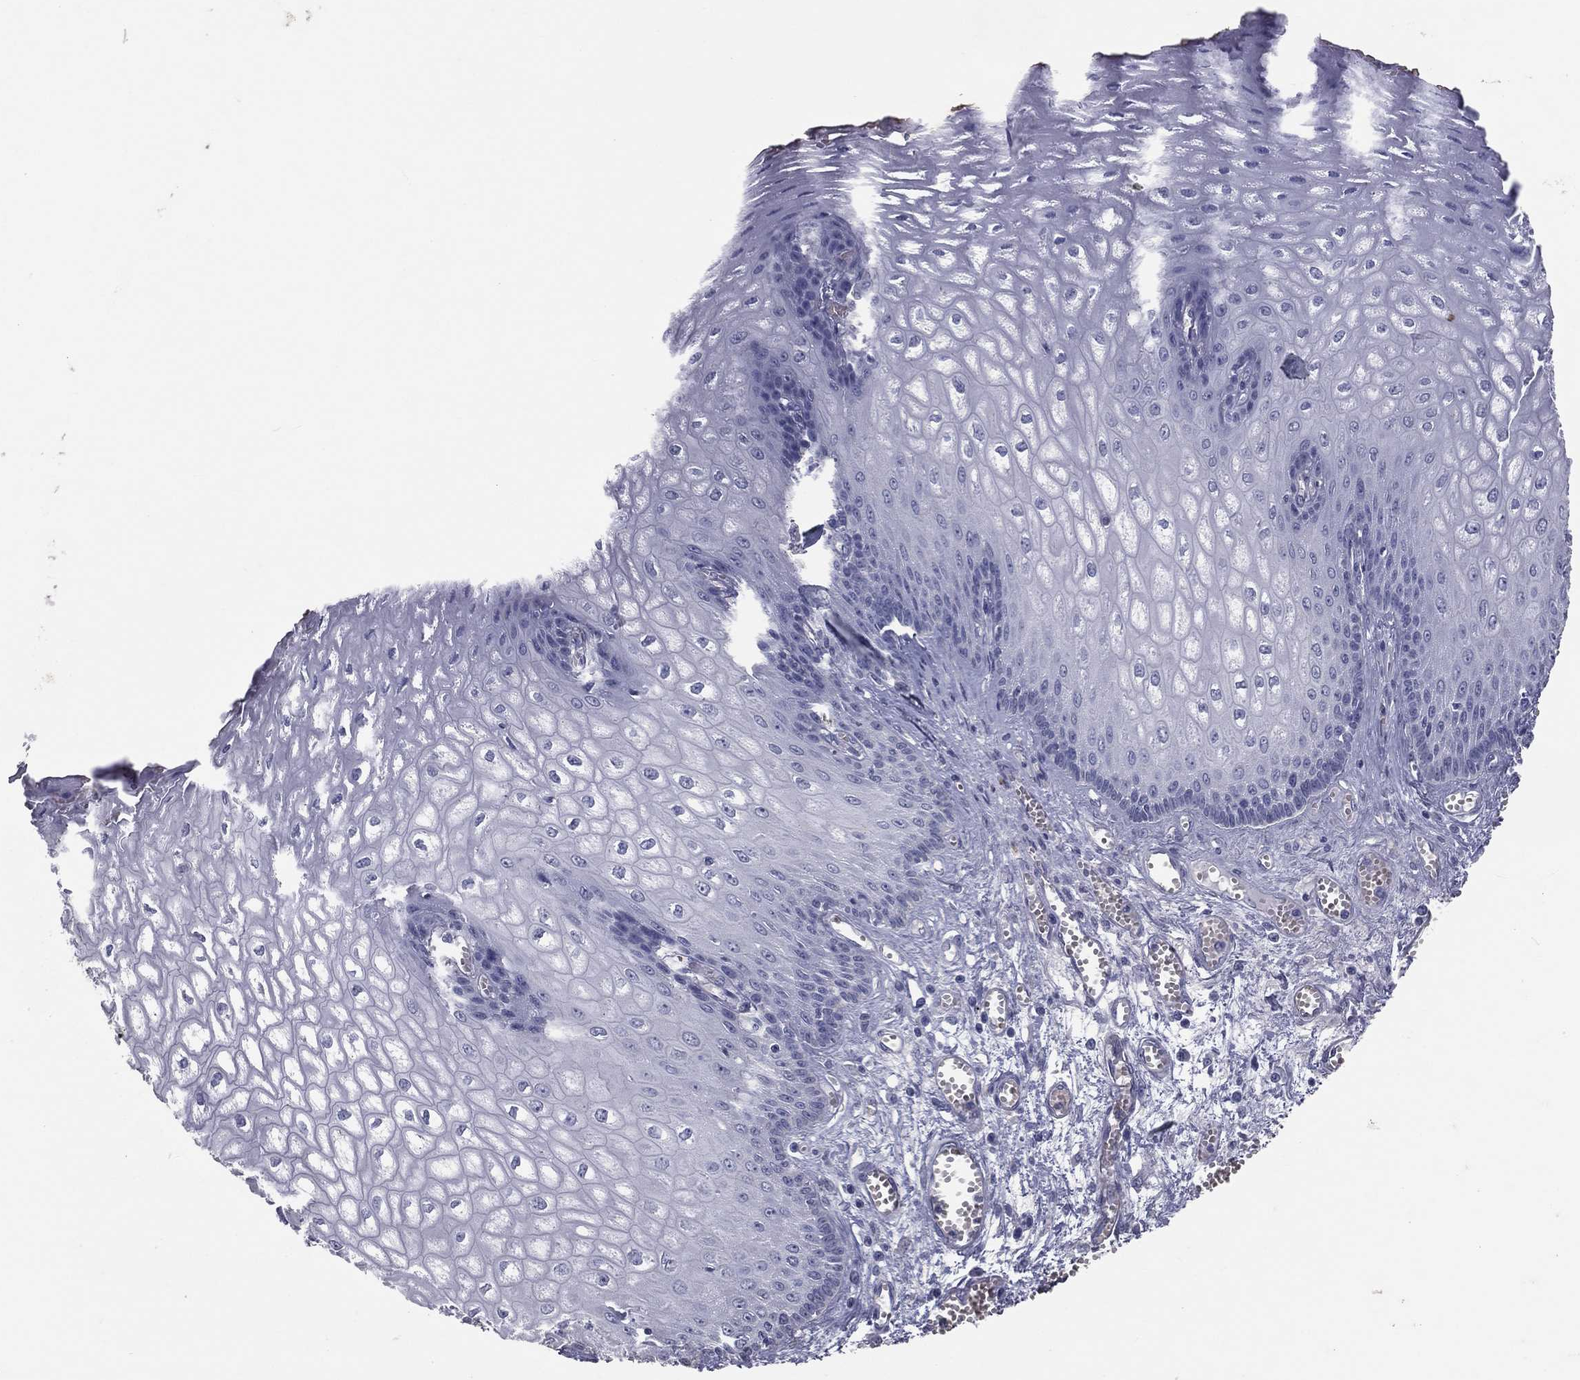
{"staining": {"intensity": "negative", "quantity": "none", "location": "none"}, "tissue": "esophagus", "cell_type": "Squamous epithelial cells", "image_type": "normal", "snomed": [{"axis": "morphology", "description": "Normal tissue, NOS"}, {"axis": "topography", "description": "Esophagus"}], "caption": "An immunohistochemistry image of benign esophagus is shown. There is no staining in squamous epithelial cells of esophagus. (Immunohistochemistry, brightfield microscopy, high magnification).", "gene": "ESX1", "patient": {"sex": "male", "age": 58}}